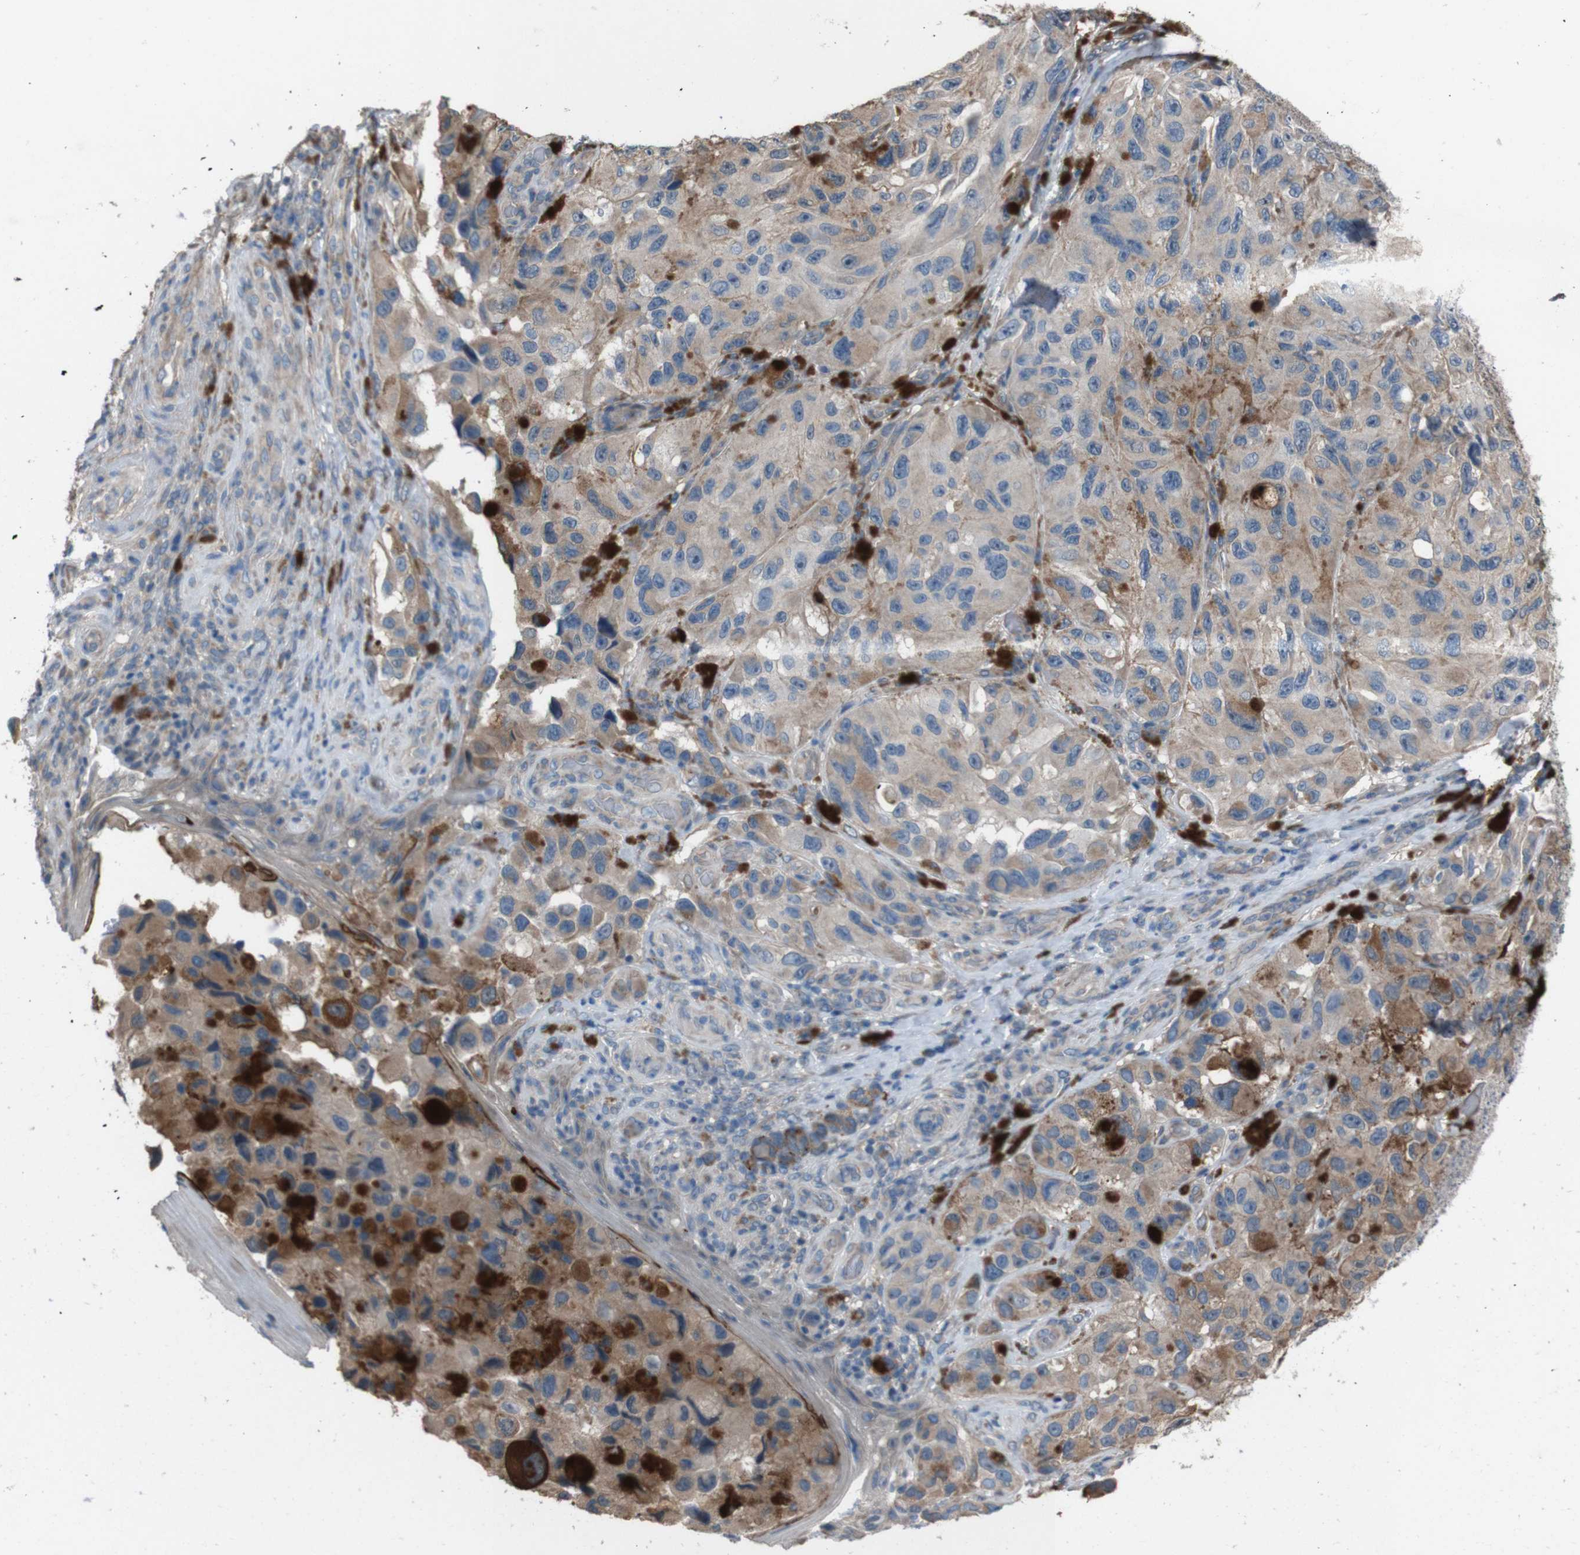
{"staining": {"intensity": "moderate", "quantity": "25%-75%", "location": "cytoplasmic/membranous"}, "tissue": "melanoma", "cell_type": "Tumor cells", "image_type": "cancer", "snomed": [{"axis": "morphology", "description": "Malignant melanoma, NOS"}, {"axis": "topography", "description": "Skin"}], "caption": "This histopathology image displays IHC staining of human malignant melanoma, with medium moderate cytoplasmic/membranous staining in approximately 25%-75% of tumor cells.", "gene": "NAALADL2", "patient": {"sex": "female", "age": 73}}